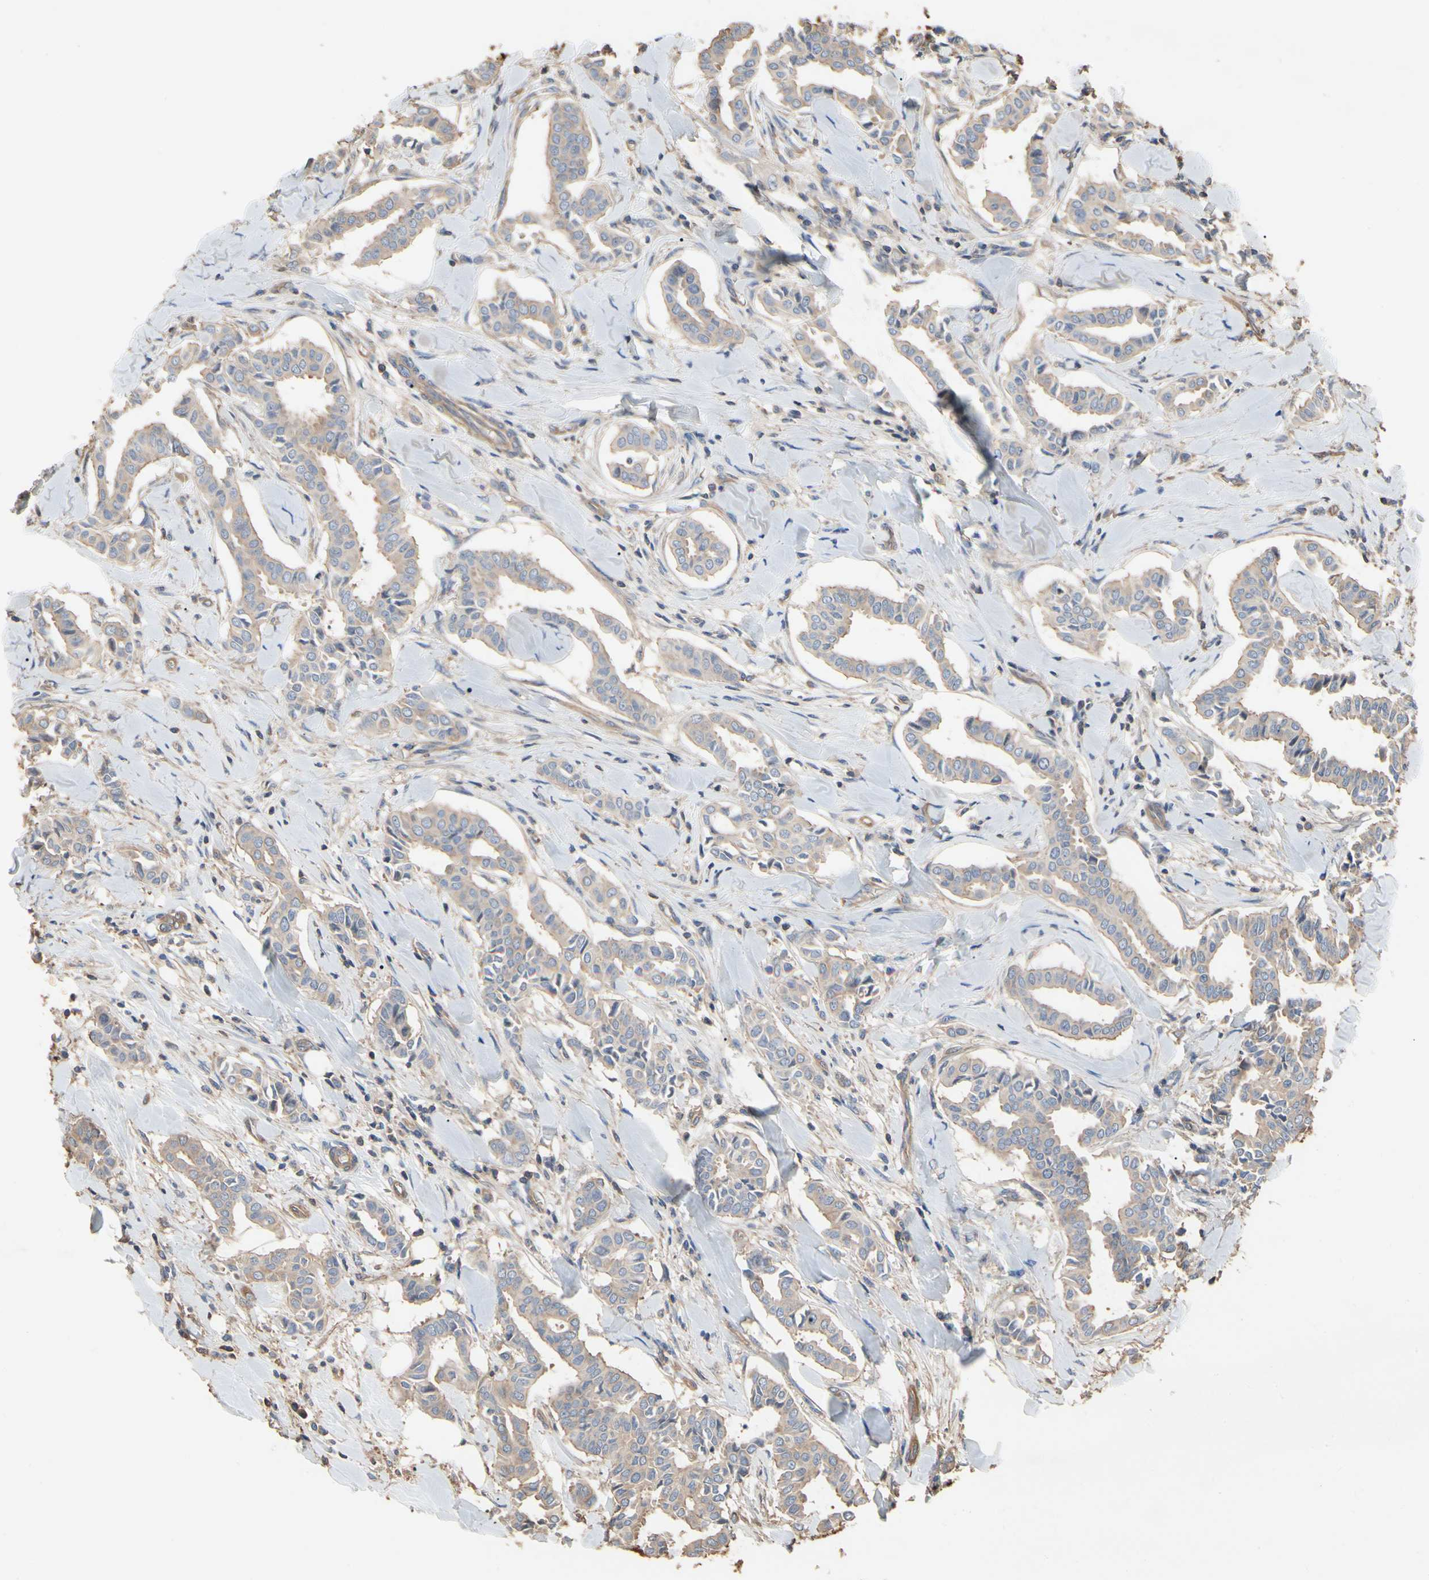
{"staining": {"intensity": "weak", "quantity": ">75%", "location": "cytoplasmic/membranous"}, "tissue": "head and neck cancer", "cell_type": "Tumor cells", "image_type": "cancer", "snomed": [{"axis": "morphology", "description": "Adenocarcinoma, NOS"}, {"axis": "topography", "description": "Salivary gland"}, {"axis": "topography", "description": "Head-Neck"}], "caption": "IHC micrograph of neoplastic tissue: head and neck cancer stained using immunohistochemistry demonstrates low levels of weak protein expression localized specifically in the cytoplasmic/membranous of tumor cells, appearing as a cytoplasmic/membranous brown color.", "gene": "PDZK1", "patient": {"sex": "female", "age": 59}}